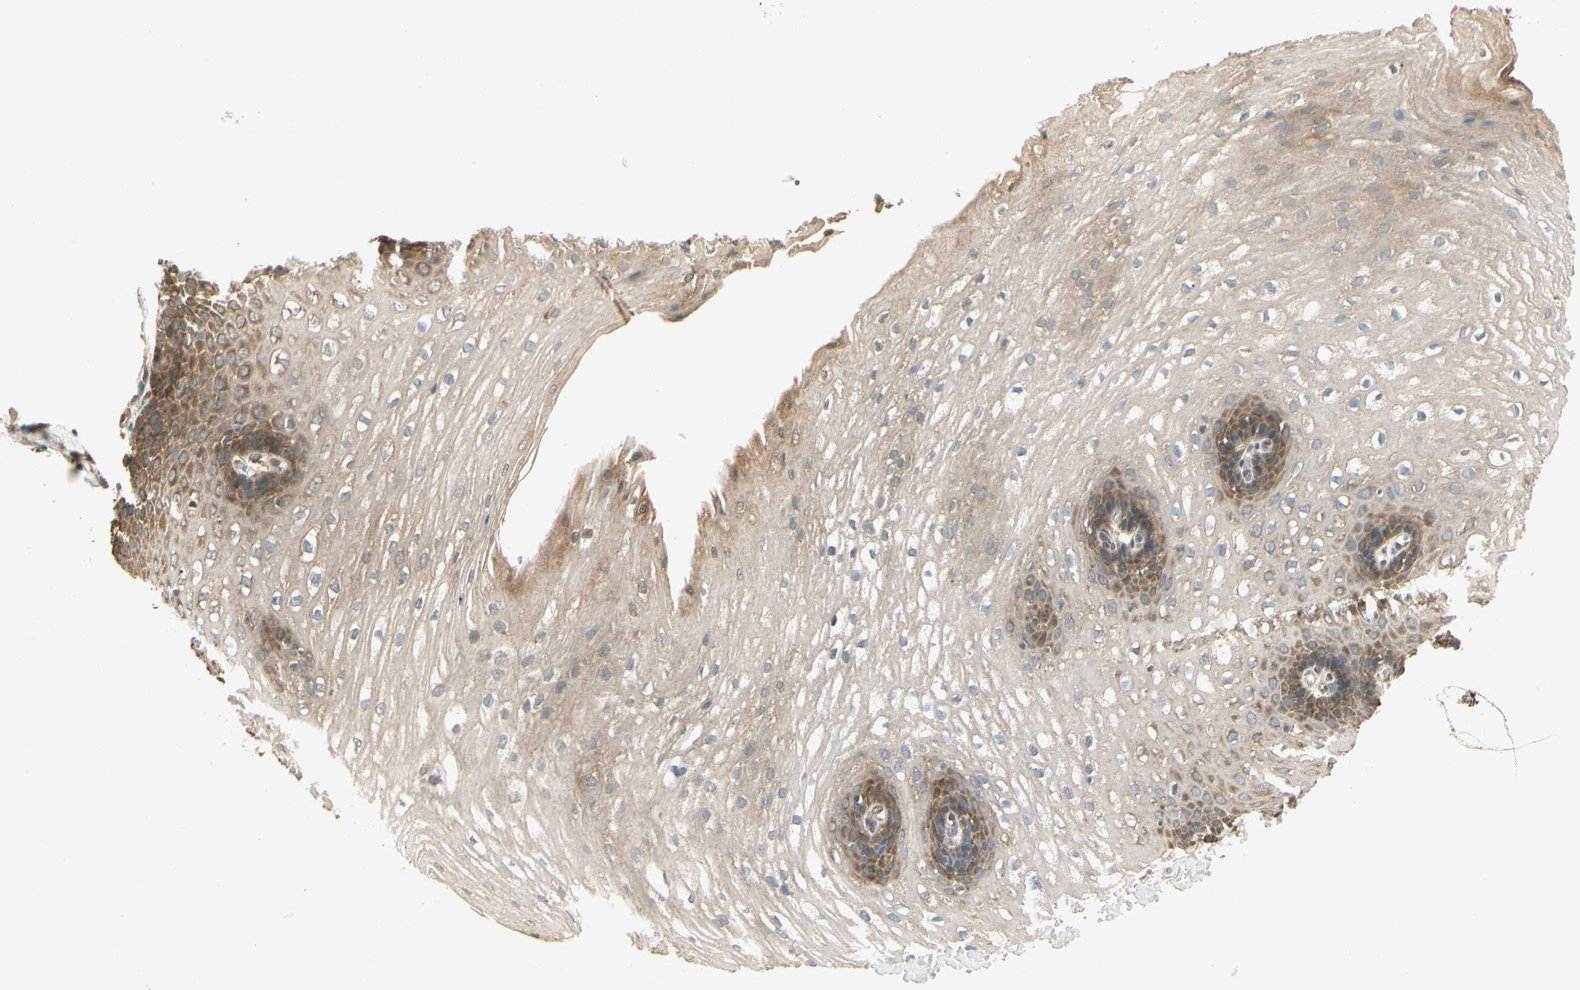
{"staining": {"intensity": "strong", "quantity": "25%-75%", "location": "cytoplasmic/membranous"}, "tissue": "esophagus", "cell_type": "Squamous epithelial cells", "image_type": "normal", "snomed": [{"axis": "morphology", "description": "Normal tissue, NOS"}, {"axis": "topography", "description": "Esophagus"}], "caption": "IHC of normal human esophagus demonstrates high levels of strong cytoplasmic/membranous positivity in about 25%-75% of squamous epithelial cells. Using DAB (3,3'-diaminobenzidine) (brown) and hematoxylin (blue) stains, captured at high magnification using brightfield microscopy.", "gene": "CCT7", "patient": {"sex": "male", "age": 48}}